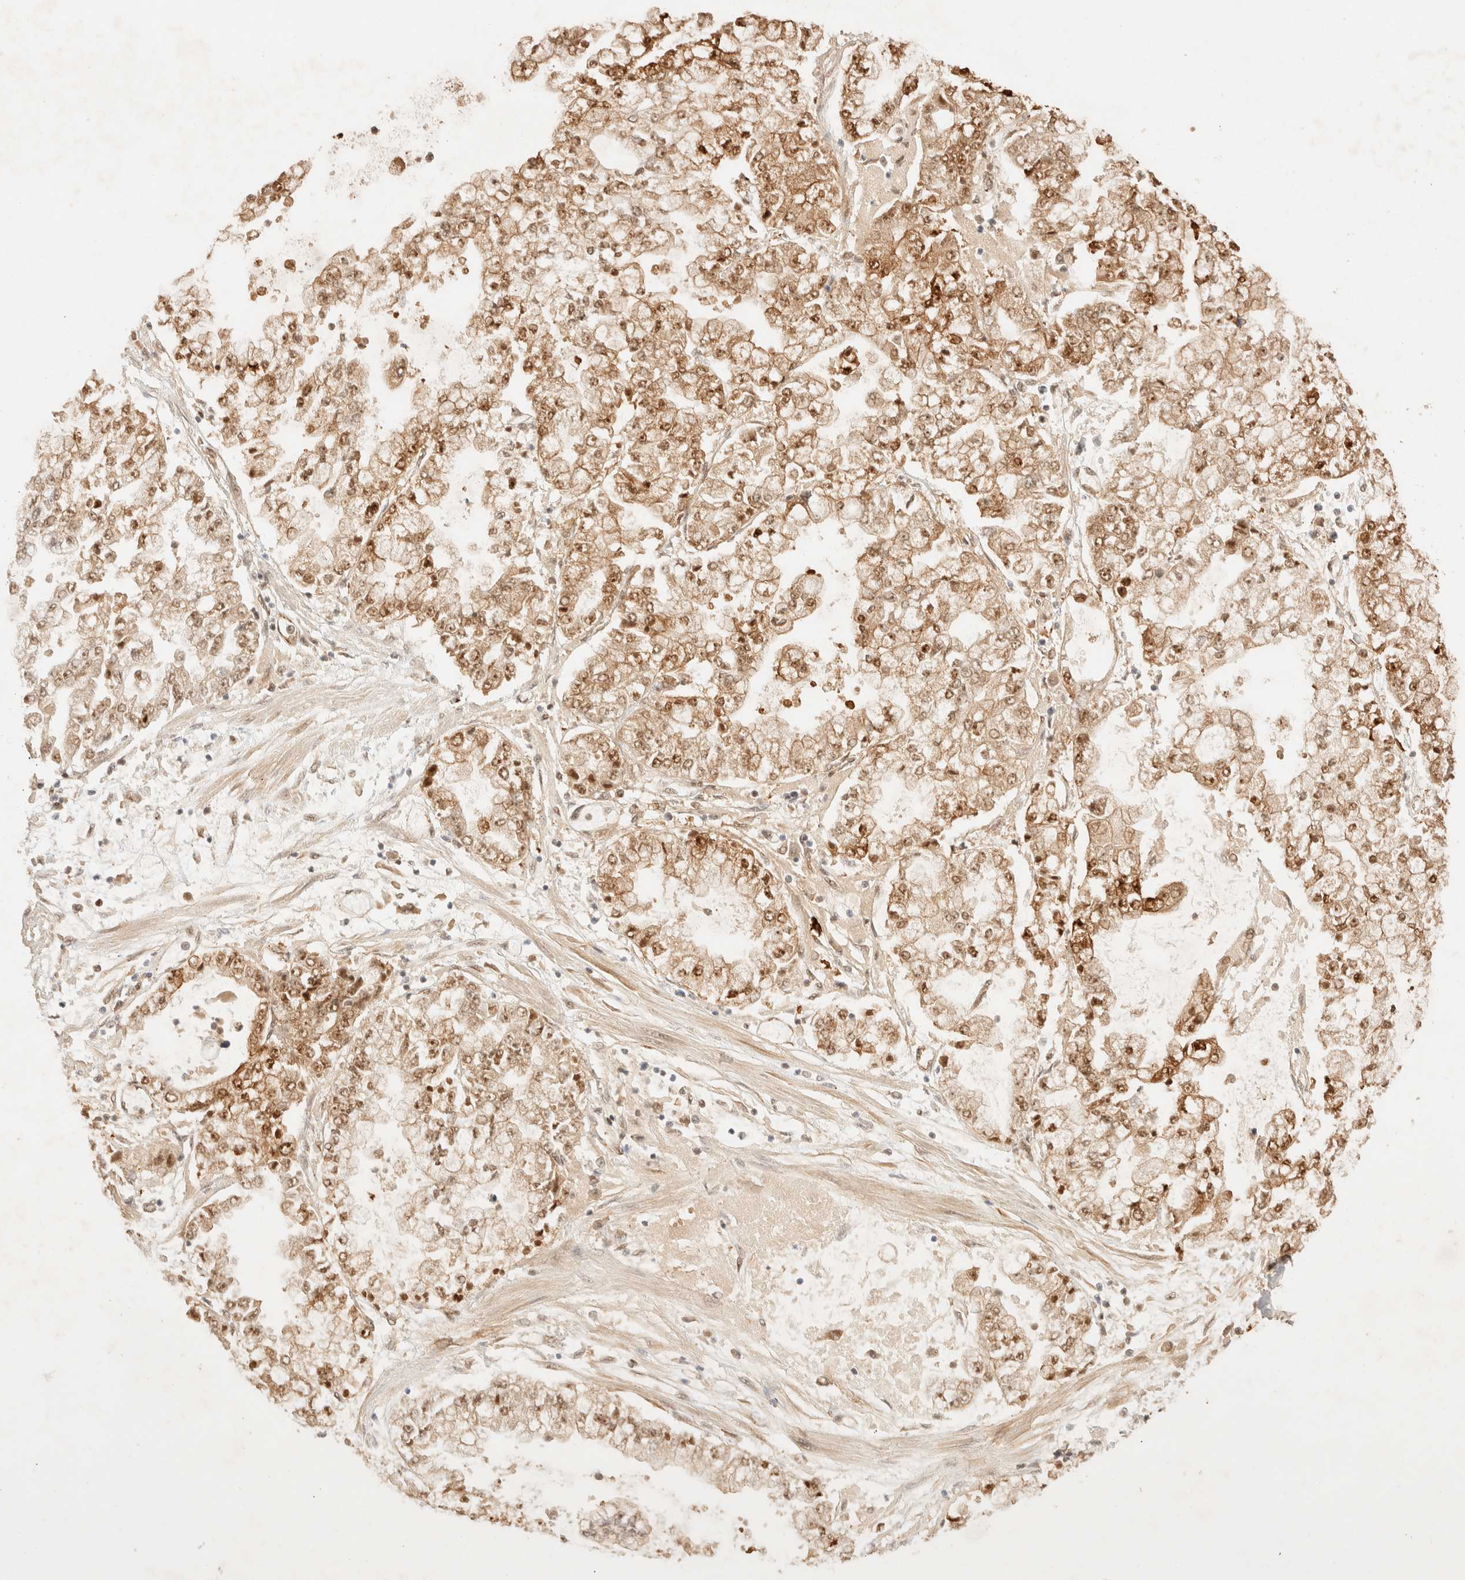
{"staining": {"intensity": "moderate", "quantity": ">75%", "location": "nuclear"}, "tissue": "stomach cancer", "cell_type": "Tumor cells", "image_type": "cancer", "snomed": [{"axis": "morphology", "description": "Adenocarcinoma, NOS"}, {"axis": "topography", "description": "Stomach"}], "caption": "This photomicrograph exhibits IHC staining of human stomach adenocarcinoma, with medium moderate nuclear positivity in approximately >75% of tumor cells.", "gene": "ZNF768", "patient": {"sex": "male", "age": 76}}